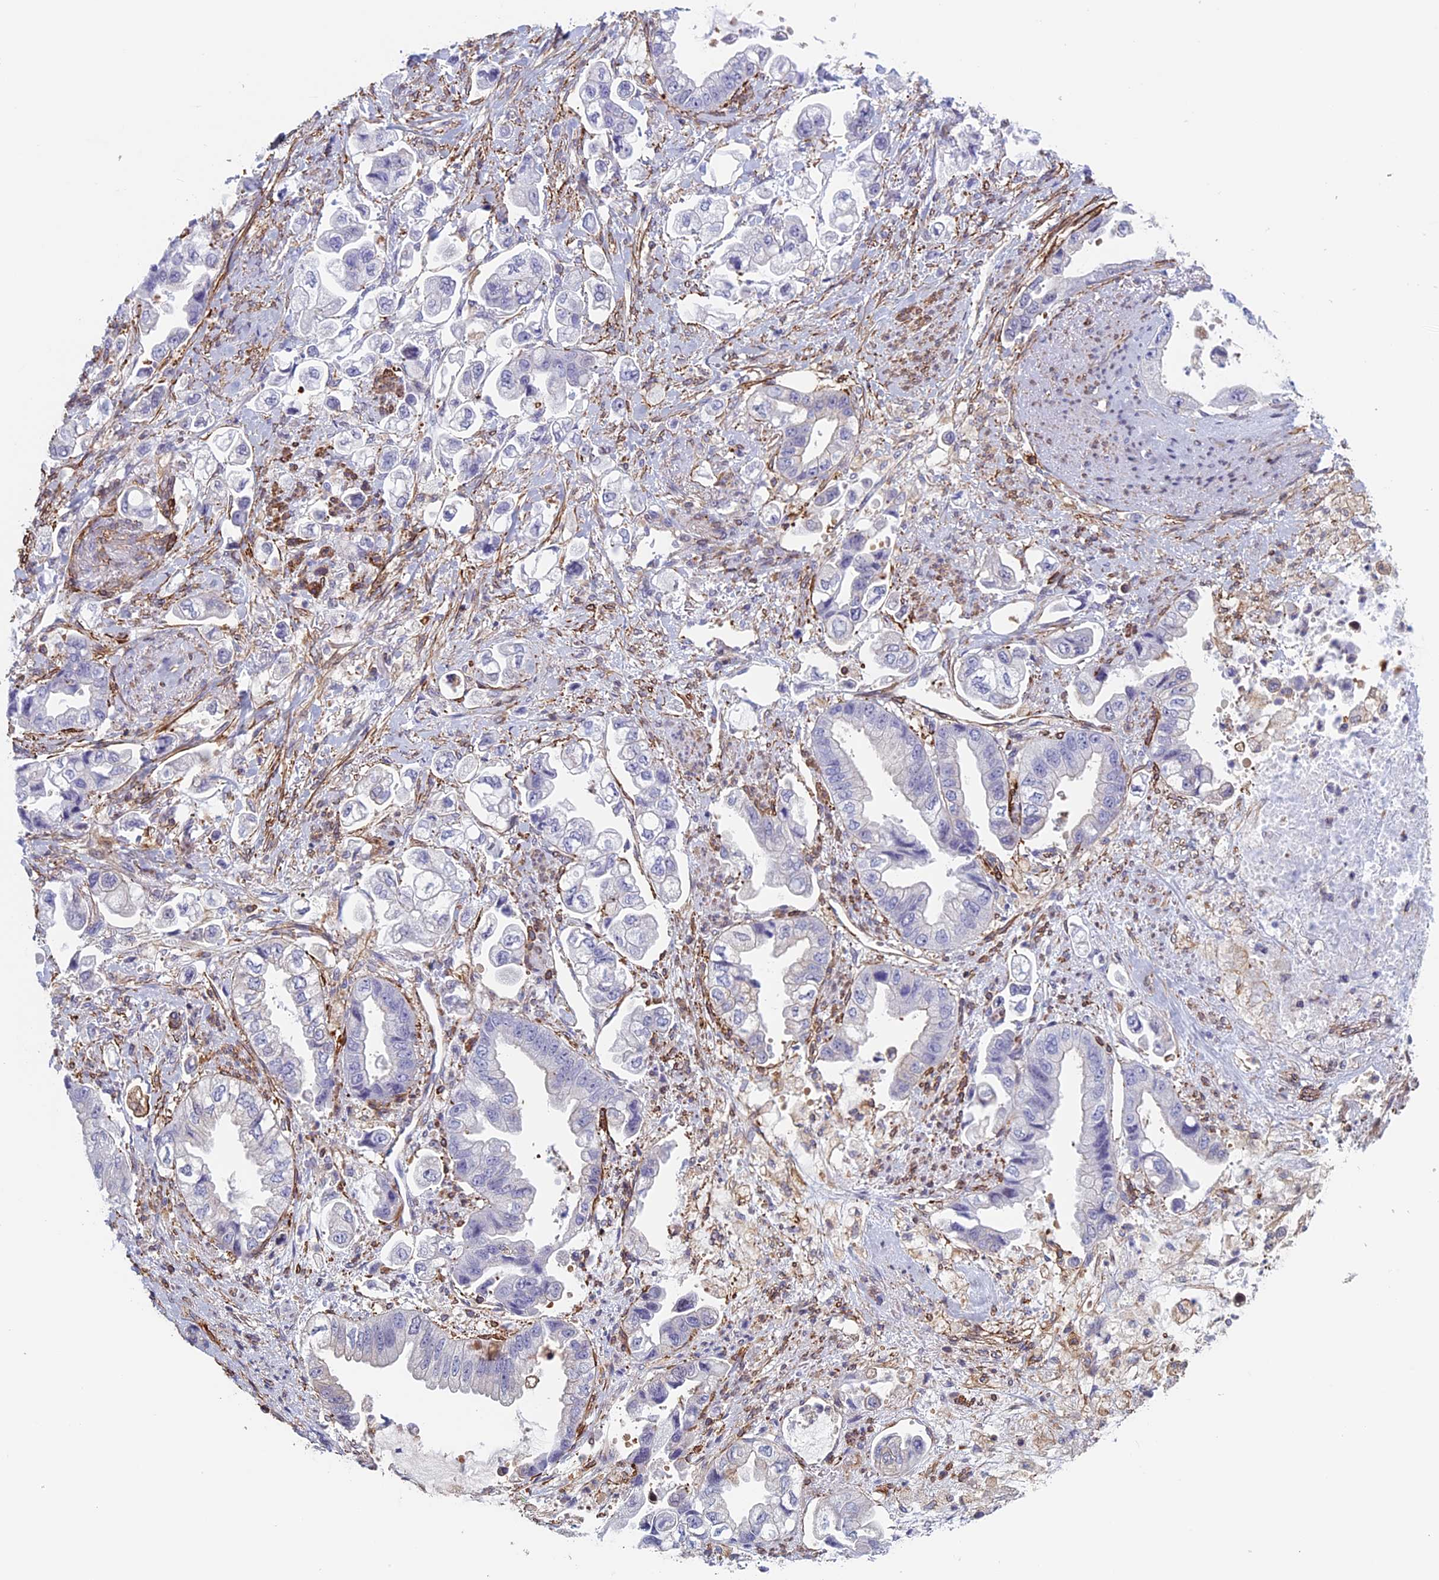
{"staining": {"intensity": "negative", "quantity": "none", "location": "none"}, "tissue": "stomach cancer", "cell_type": "Tumor cells", "image_type": "cancer", "snomed": [{"axis": "morphology", "description": "Adenocarcinoma, NOS"}, {"axis": "topography", "description": "Stomach"}], "caption": "Tumor cells show no significant protein positivity in stomach cancer (adenocarcinoma).", "gene": "ANGPTL2", "patient": {"sex": "male", "age": 62}}